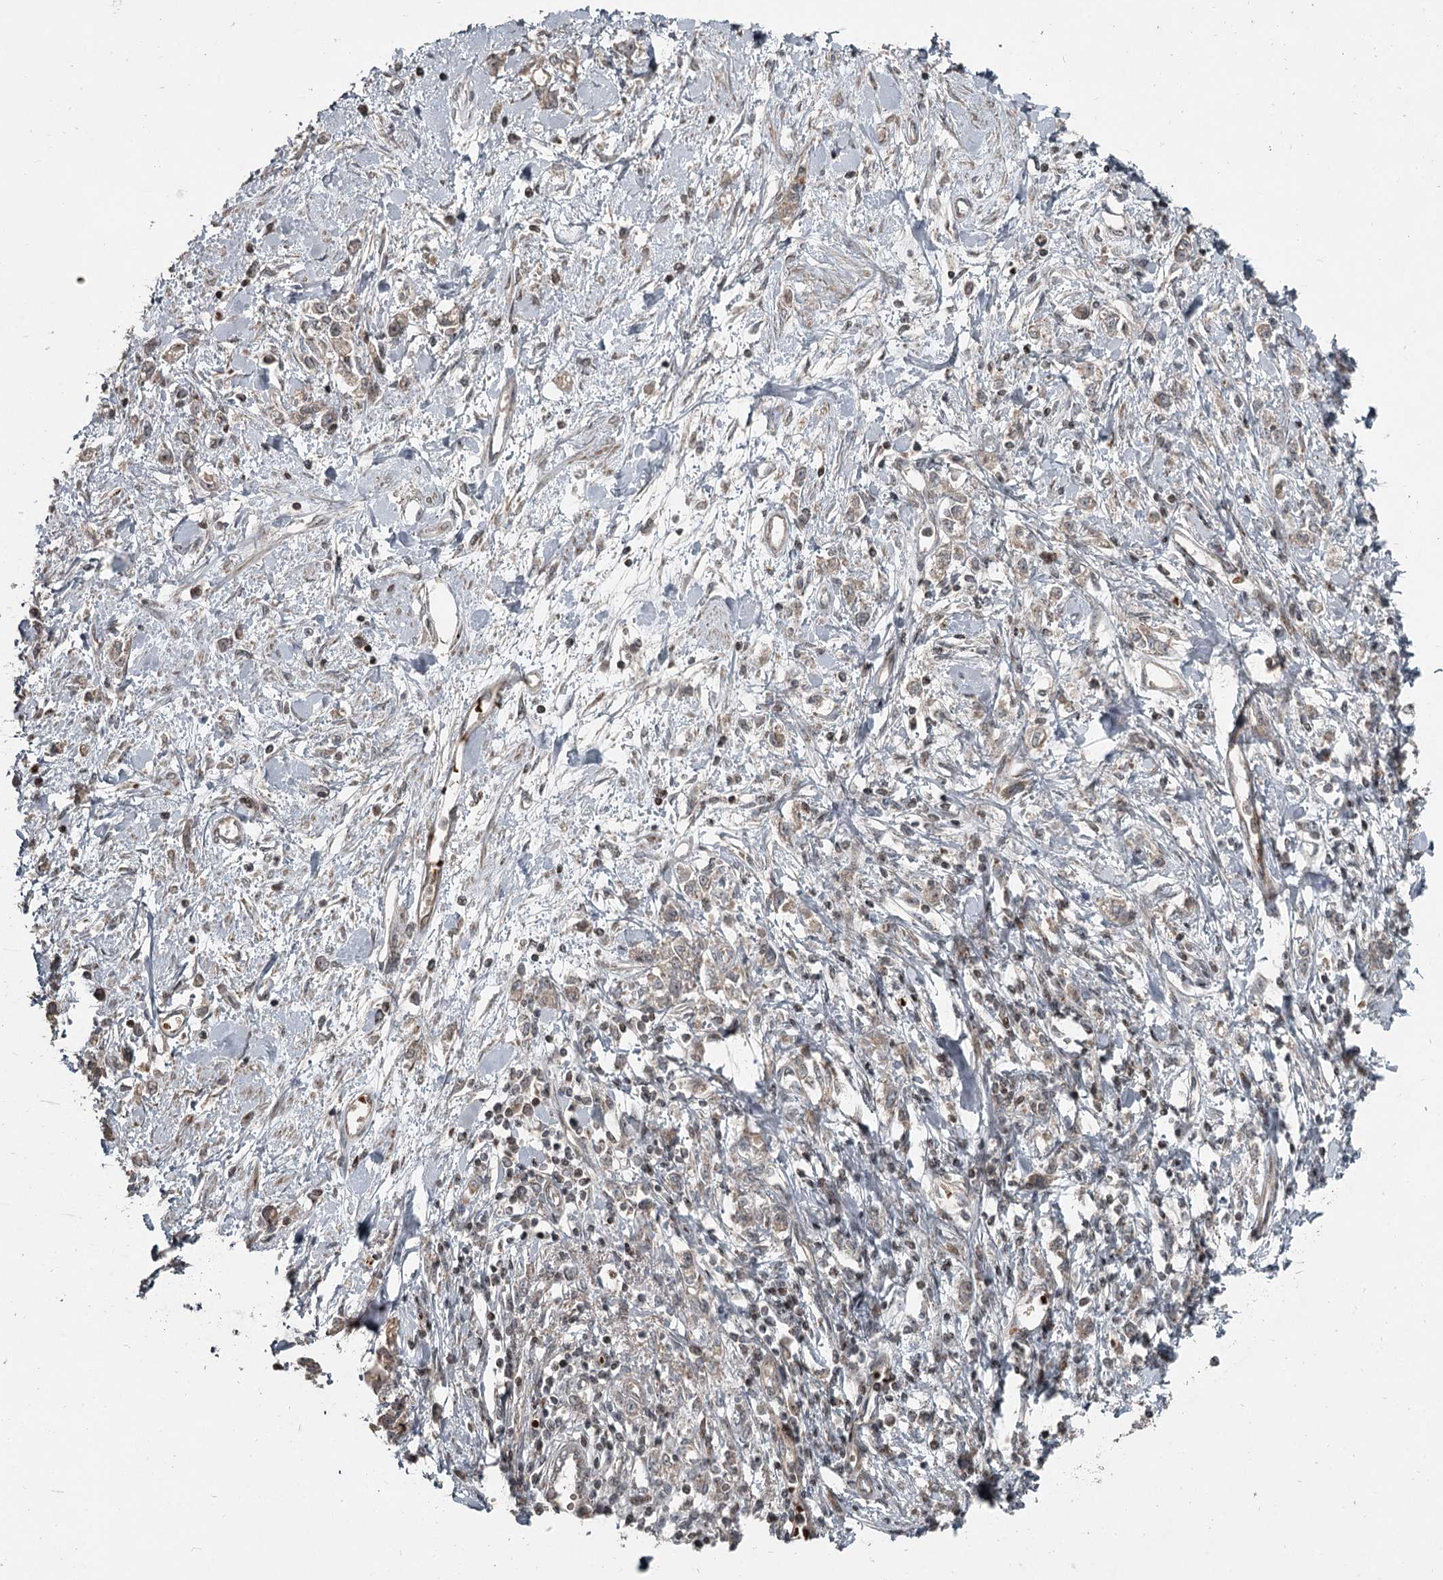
{"staining": {"intensity": "weak", "quantity": "<25%", "location": "cytoplasmic/membranous"}, "tissue": "stomach cancer", "cell_type": "Tumor cells", "image_type": "cancer", "snomed": [{"axis": "morphology", "description": "Adenocarcinoma, NOS"}, {"axis": "topography", "description": "Stomach"}], "caption": "IHC of human adenocarcinoma (stomach) displays no expression in tumor cells.", "gene": "RASSF8", "patient": {"sex": "female", "age": 76}}